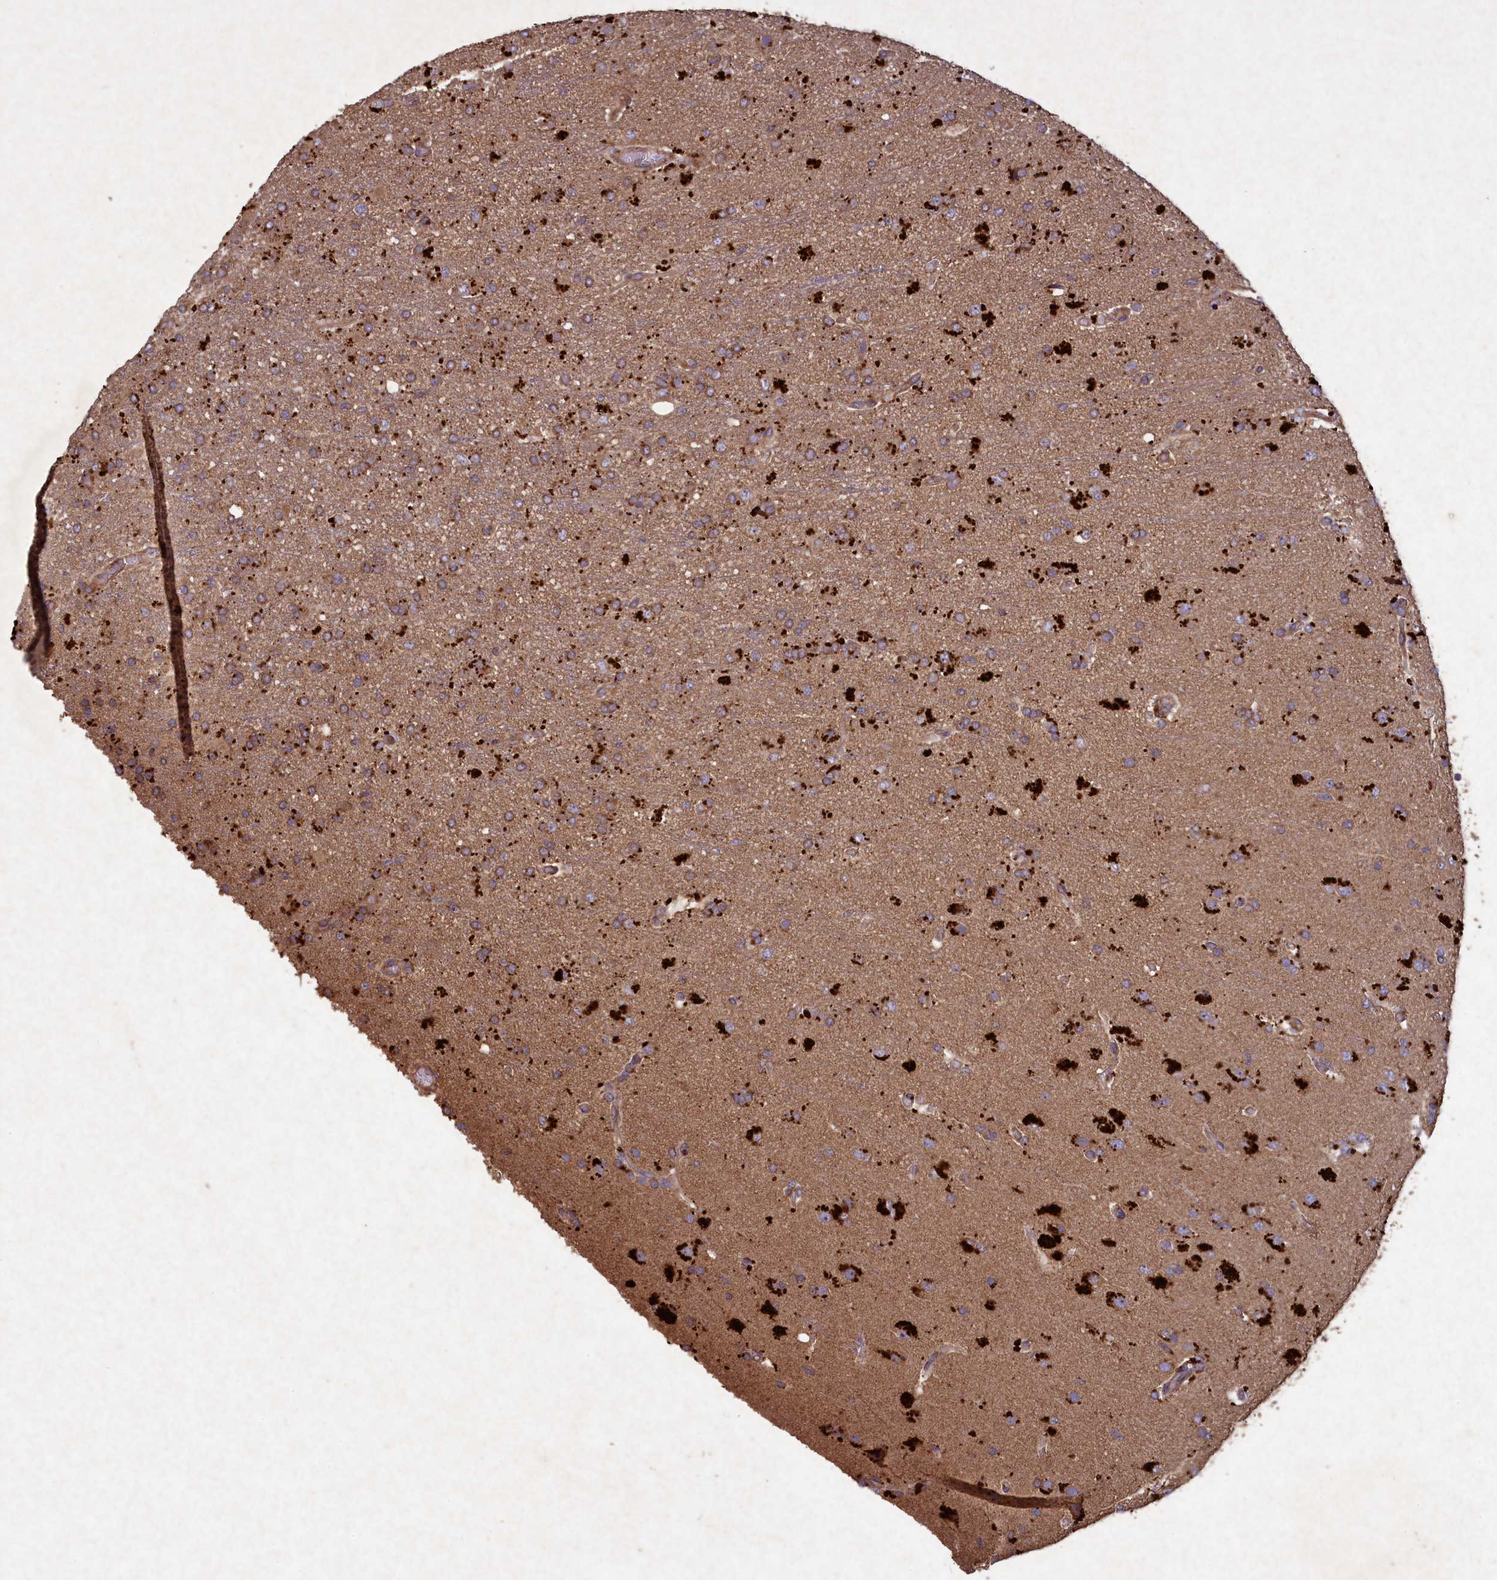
{"staining": {"intensity": "moderate", "quantity": ">75%", "location": "cytoplasmic/membranous"}, "tissue": "glioma", "cell_type": "Tumor cells", "image_type": "cancer", "snomed": [{"axis": "morphology", "description": "Glioma, malignant, High grade"}, {"axis": "topography", "description": "Brain"}], "caption": "An image of malignant glioma (high-grade) stained for a protein shows moderate cytoplasmic/membranous brown staining in tumor cells. The staining is performed using DAB brown chromogen to label protein expression. The nuclei are counter-stained blue using hematoxylin.", "gene": "CIAO2B", "patient": {"sex": "female", "age": 74}}